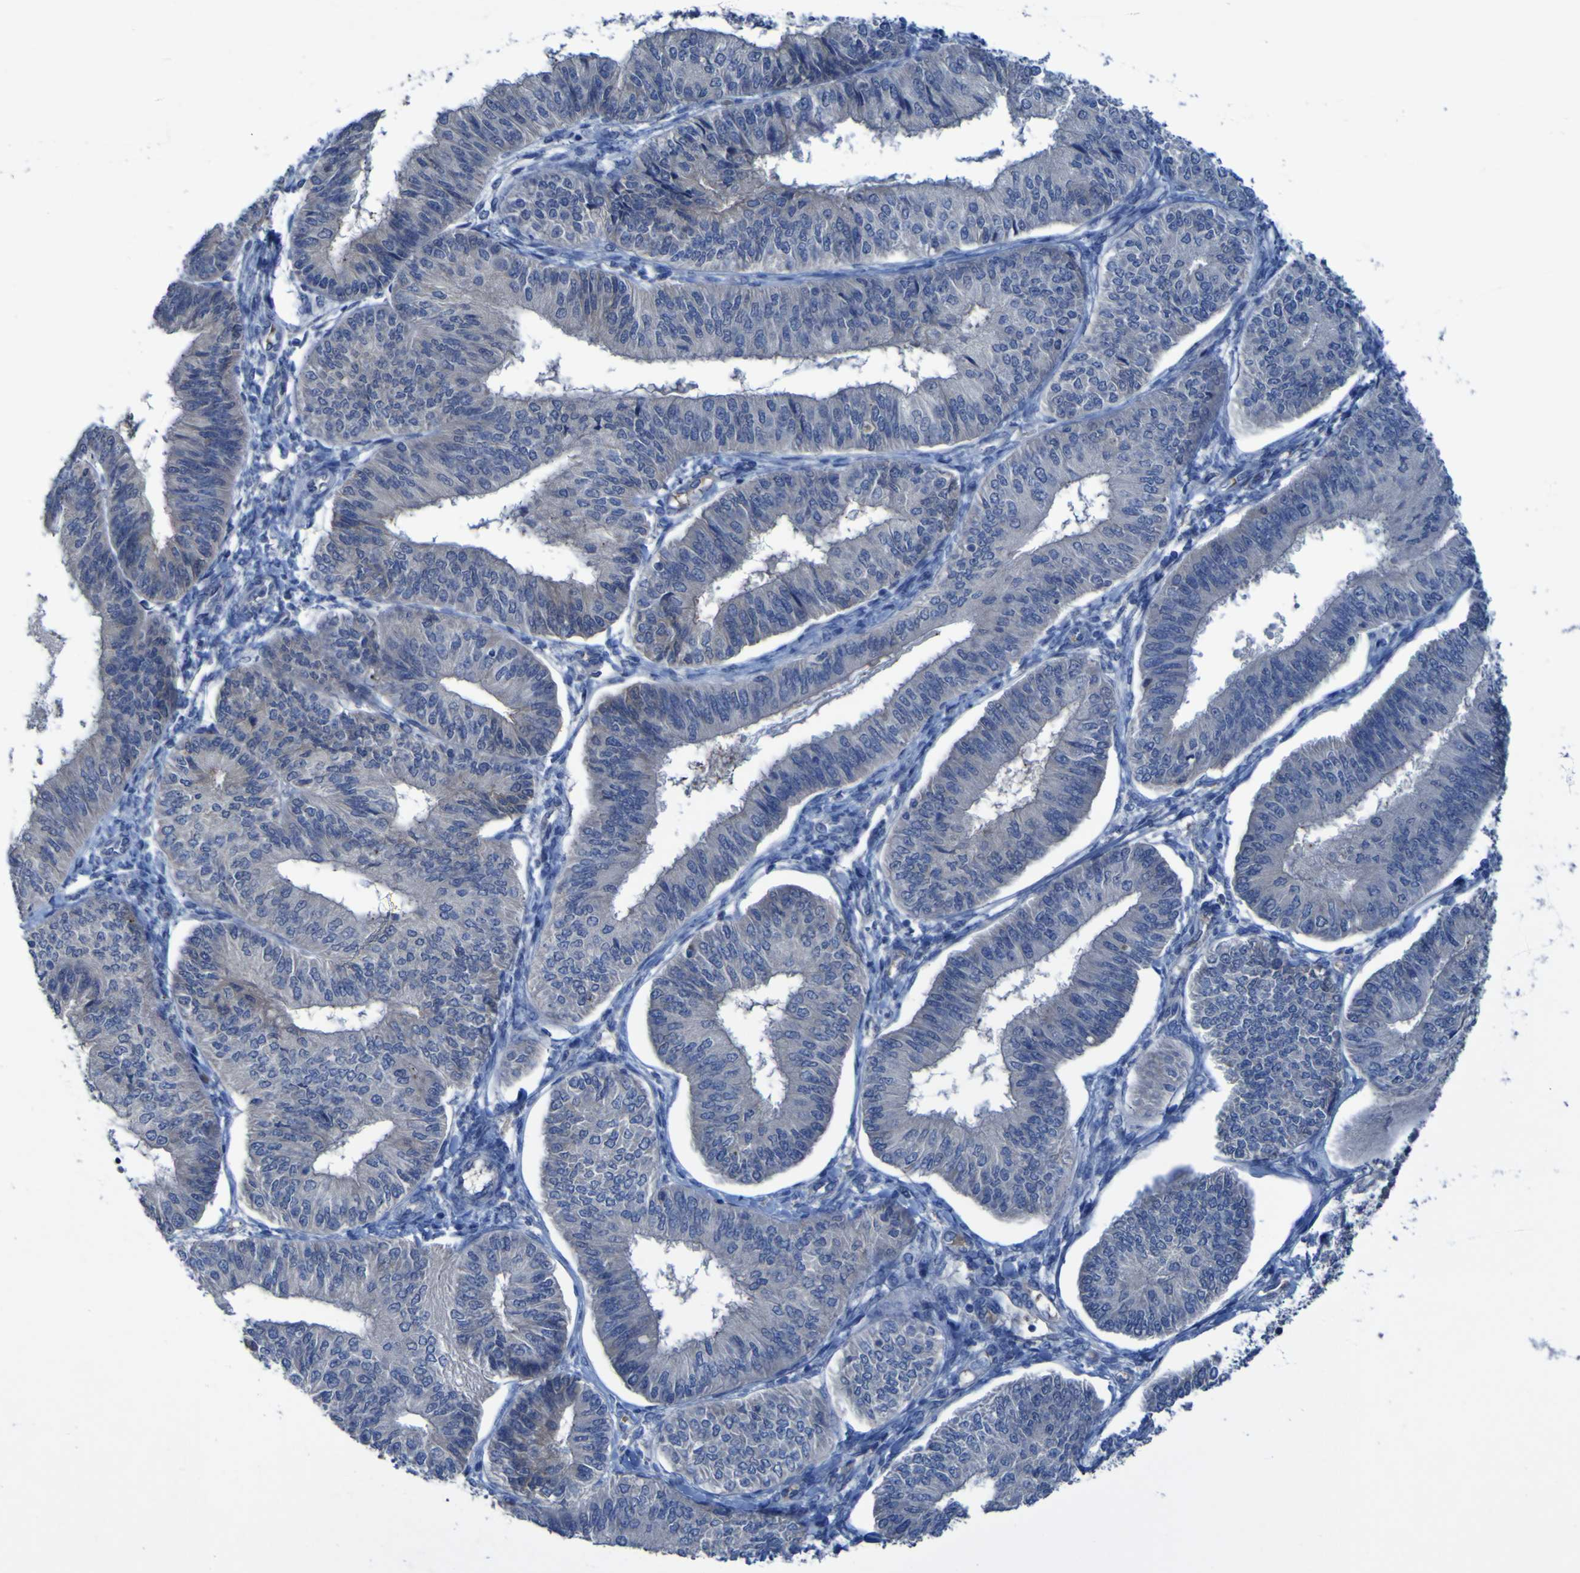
{"staining": {"intensity": "negative", "quantity": "none", "location": "none"}, "tissue": "endometrial cancer", "cell_type": "Tumor cells", "image_type": "cancer", "snomed": [{"axis": "morphology", "description": "Adenocarcinoma, NOS"}, {"axis": "topography", "description": "Endometrium"}], "caption": "This image is of endometrial adenocarcinoma stained with immunohistochemistry to label a protein in brown with the nuclei are counter-stained blue. There is no staining in tumor cells.", "gene": "SGK2", "patient": {"sex": "female", "age": 58}}